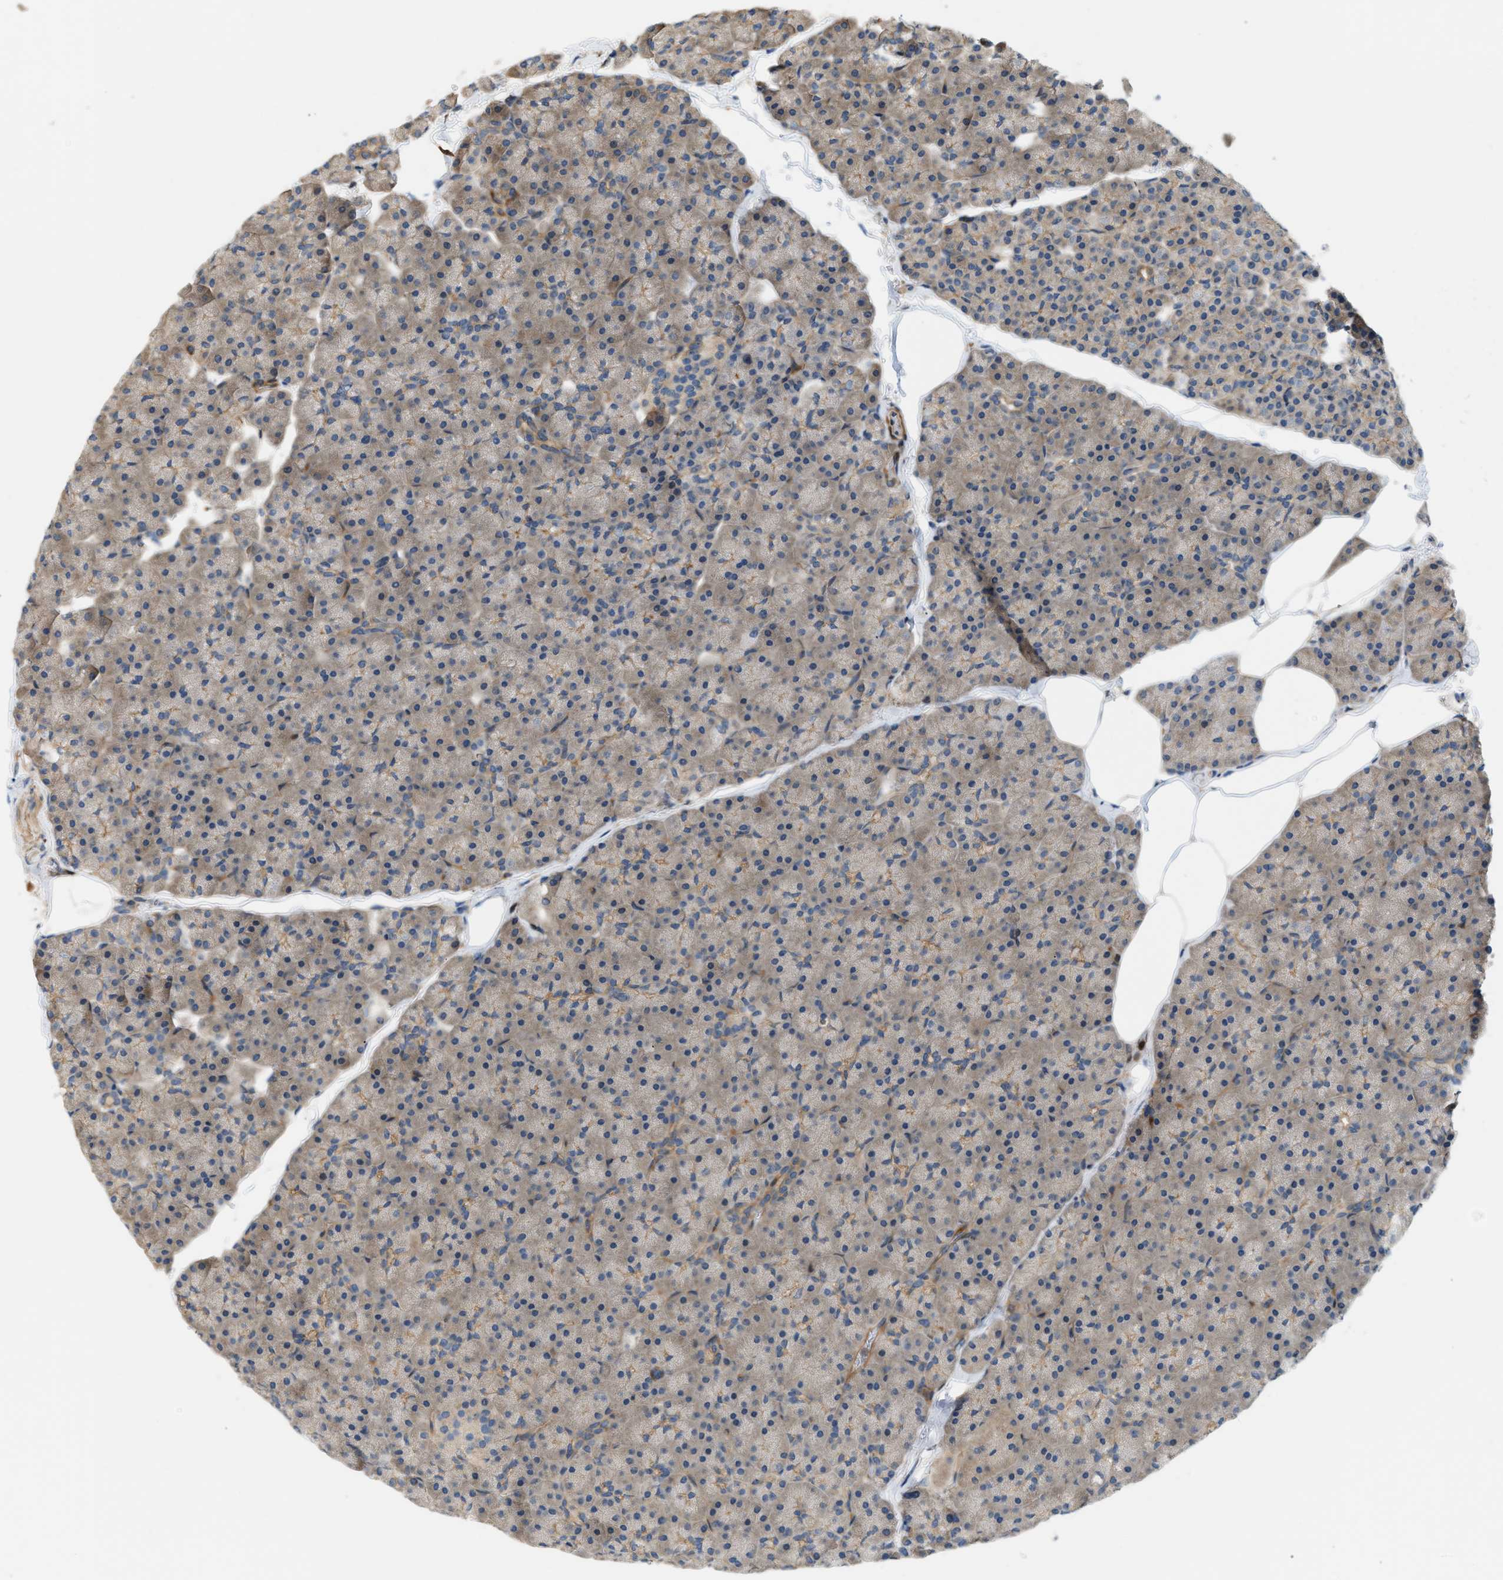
{"staining": {"intensity": "moderate", "quantity": ">75%", "location": "cytoplasmic/membranous"}, "tissue": "pancreas", "cell_type": "Exocrine glandular cells", "image_type": "normal", "snomed": [{"axis": "morphology", "description": "Normal tissue, NOS"}, {"axis": "topography", "description": "Pancreas"}], "caption": "The immunohistochemical stain shows moderate cytoplasmic/membranous staining in exocrine glandular cells of unremarkable pancreas. (DAB = brown stain, brightfield microscopy at high magnification).", "gene": "BTN3A2", "patient": {"sex": "male", "age": 35}}